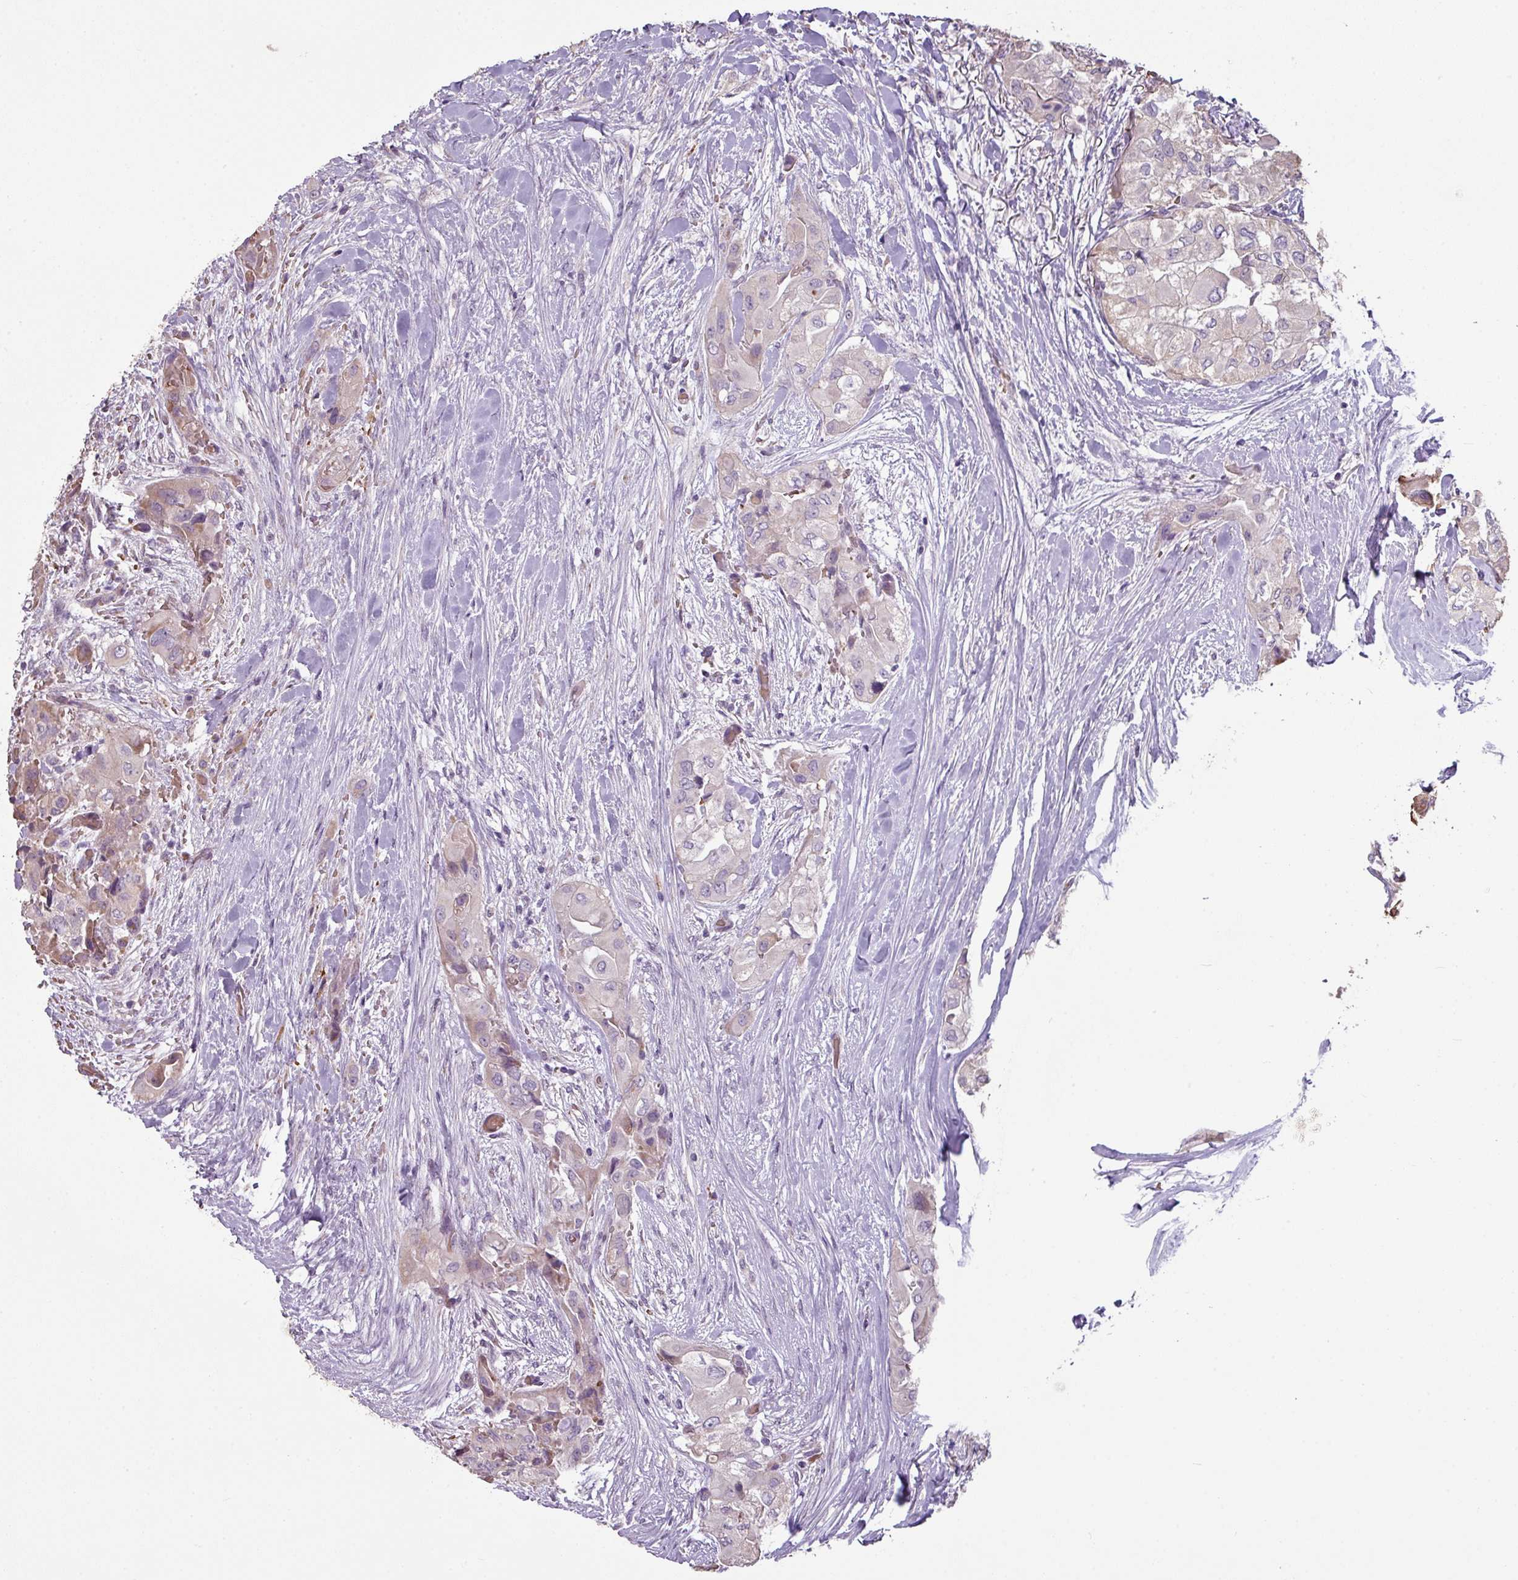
{"staining": {"intensity": "weak", "quantity": "<25%", "location": "cytoplasmic/membranous"}, "tissue": "thyroid cancer", "cell_type": "Tumor cells", "image_type": "cancer", "snomed": [{"axis": "morphology", "description": "Papillary adenocarcinoma, NOS"}, {"axis": "topography", "description": "Thyroid gland"}], "caption": "This is an immunohistochemistry micrograph of human thyroid cancer (papillary adenocarcinoma). There is no expression in tumor cells.", "gene": "NHSL2", "patient": {"sex": "female", "age": 59}}